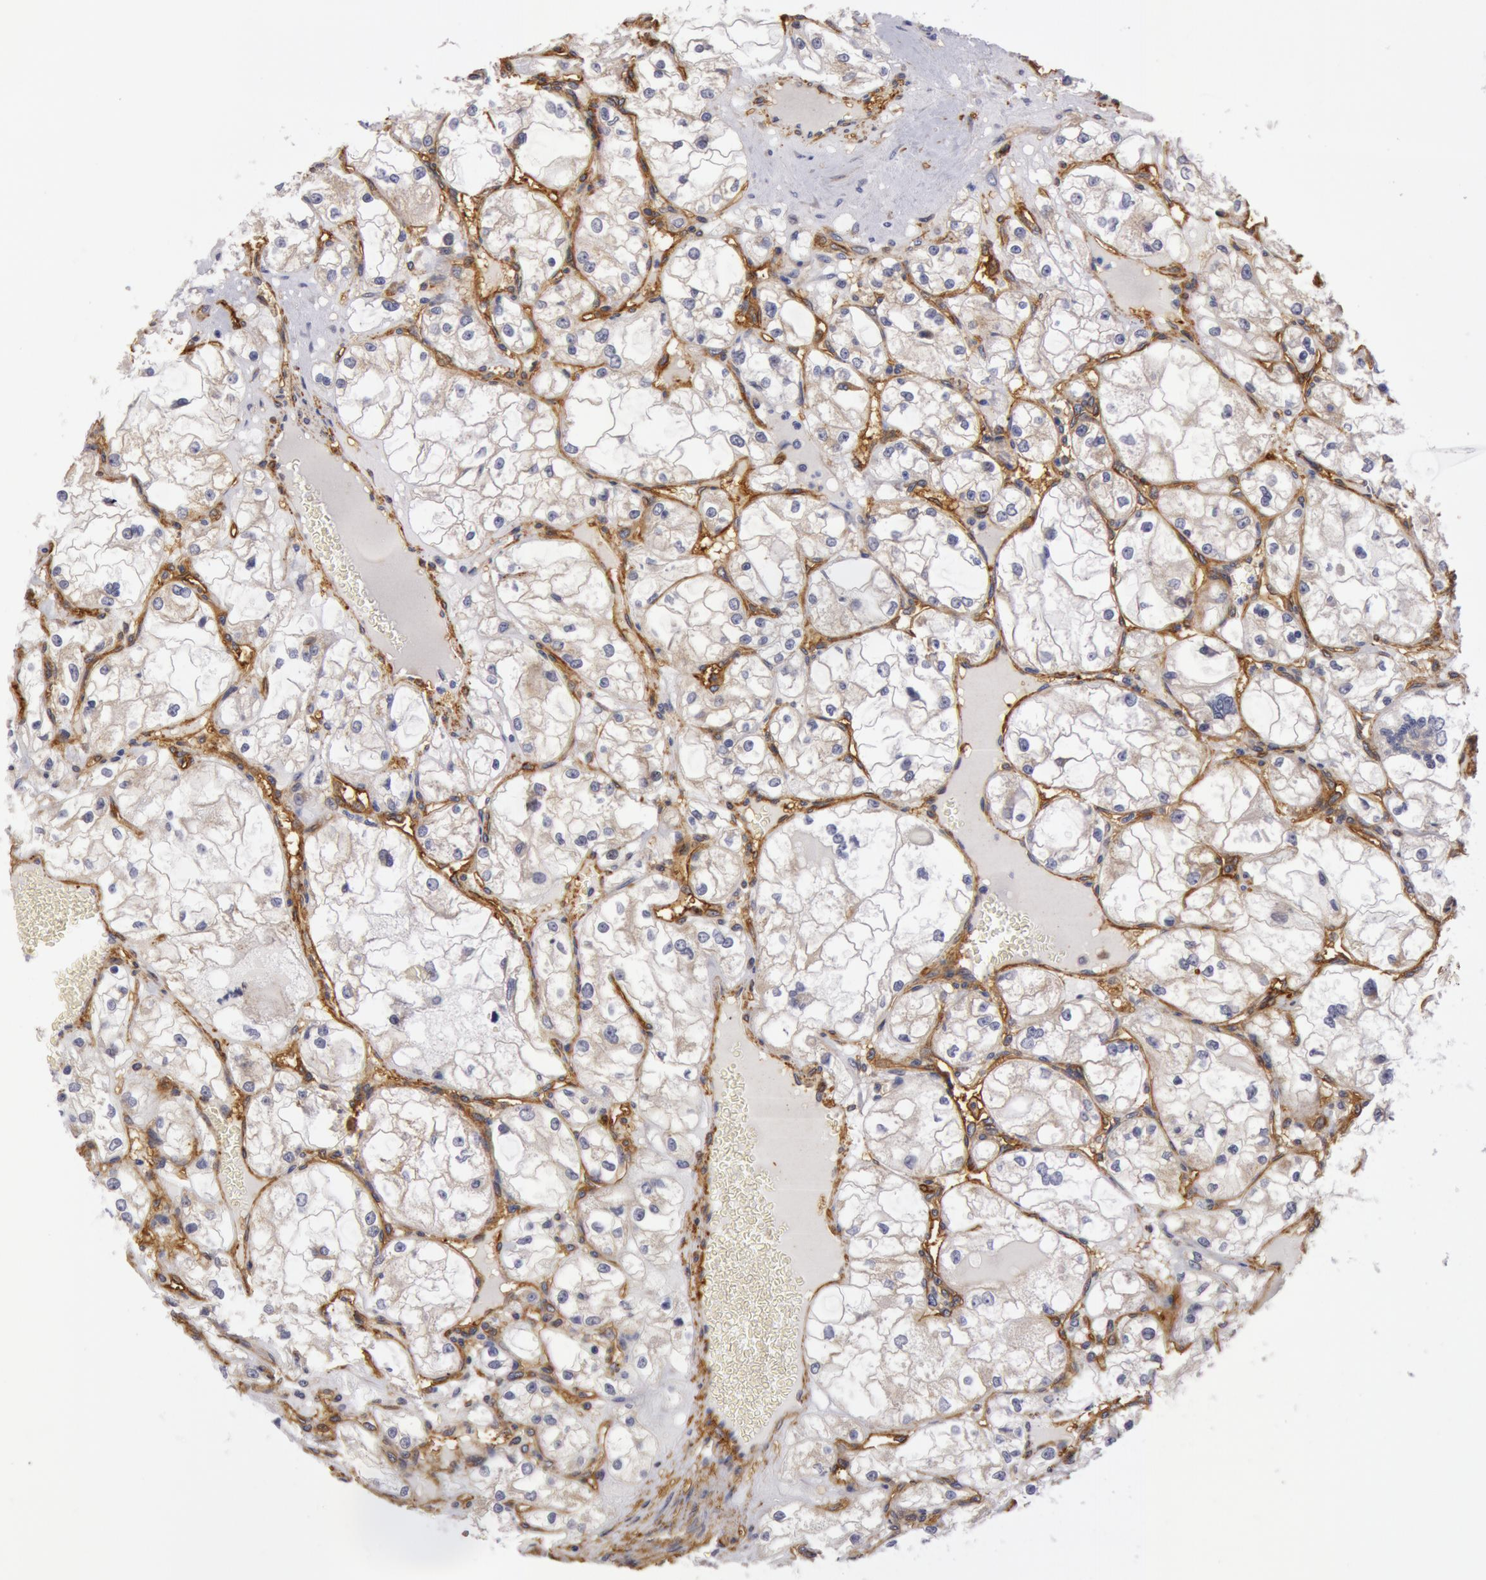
{"staining": {"intensity": "negative", "quantity": "none", "location": "none"}, "tissue": "renal cancer", "cell_type": "Tumor cells", "image_type": "cancer", "snomed": [{"axis": "morphology", "description": "Adenocarcinoma, NOS"}, {"axis": "topography", "description": "Kidney"}], "caption": "Immunohistochemistry (IHC) micrograph of human adenocarcinoma (renal) stained for a protein (brown), which shows no expression in tumor cells.", "gene": "IL23A", "patient": {"sex": "male", "age": 61}}